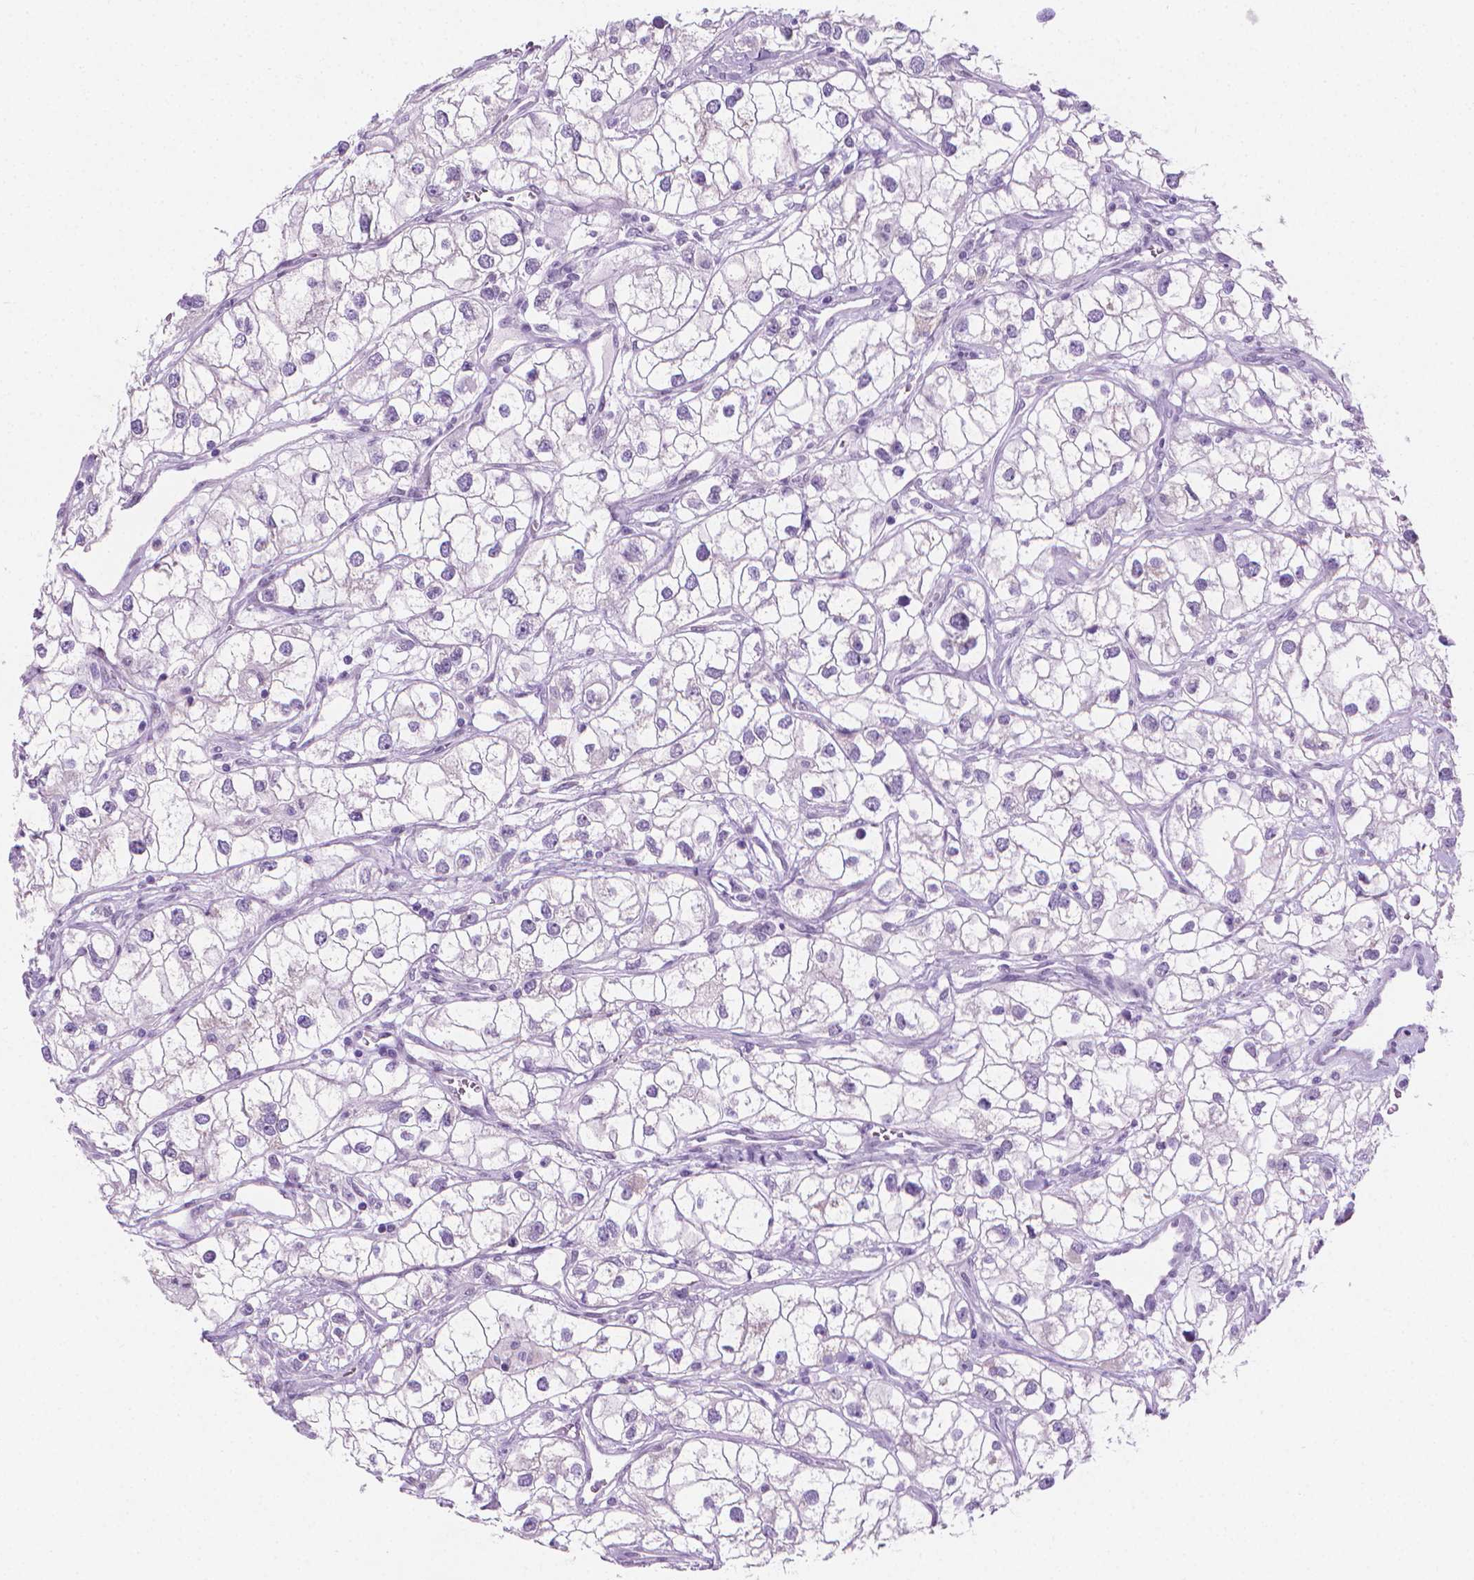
{"staining": {"intensity": "negative", "quantity": "none", "location": "none"}, "tissue": "renal cancer", "cell_type": "Tumor cells", "image_type": "cancer", "snomed": [{"axis": "morphology", "description": "Adenocarcinoma, NOS"}, {"axis": "topography", "description": "Kidney"}], "caption": "DAB (3,3'-diaminobenzidine) immunohistochemical staining of human adenocarcinoma (renal) demonstrates no significant expression in tumor cells.", "gene": "CFAP52", "patient": {"sex": "male", "age": 59}}